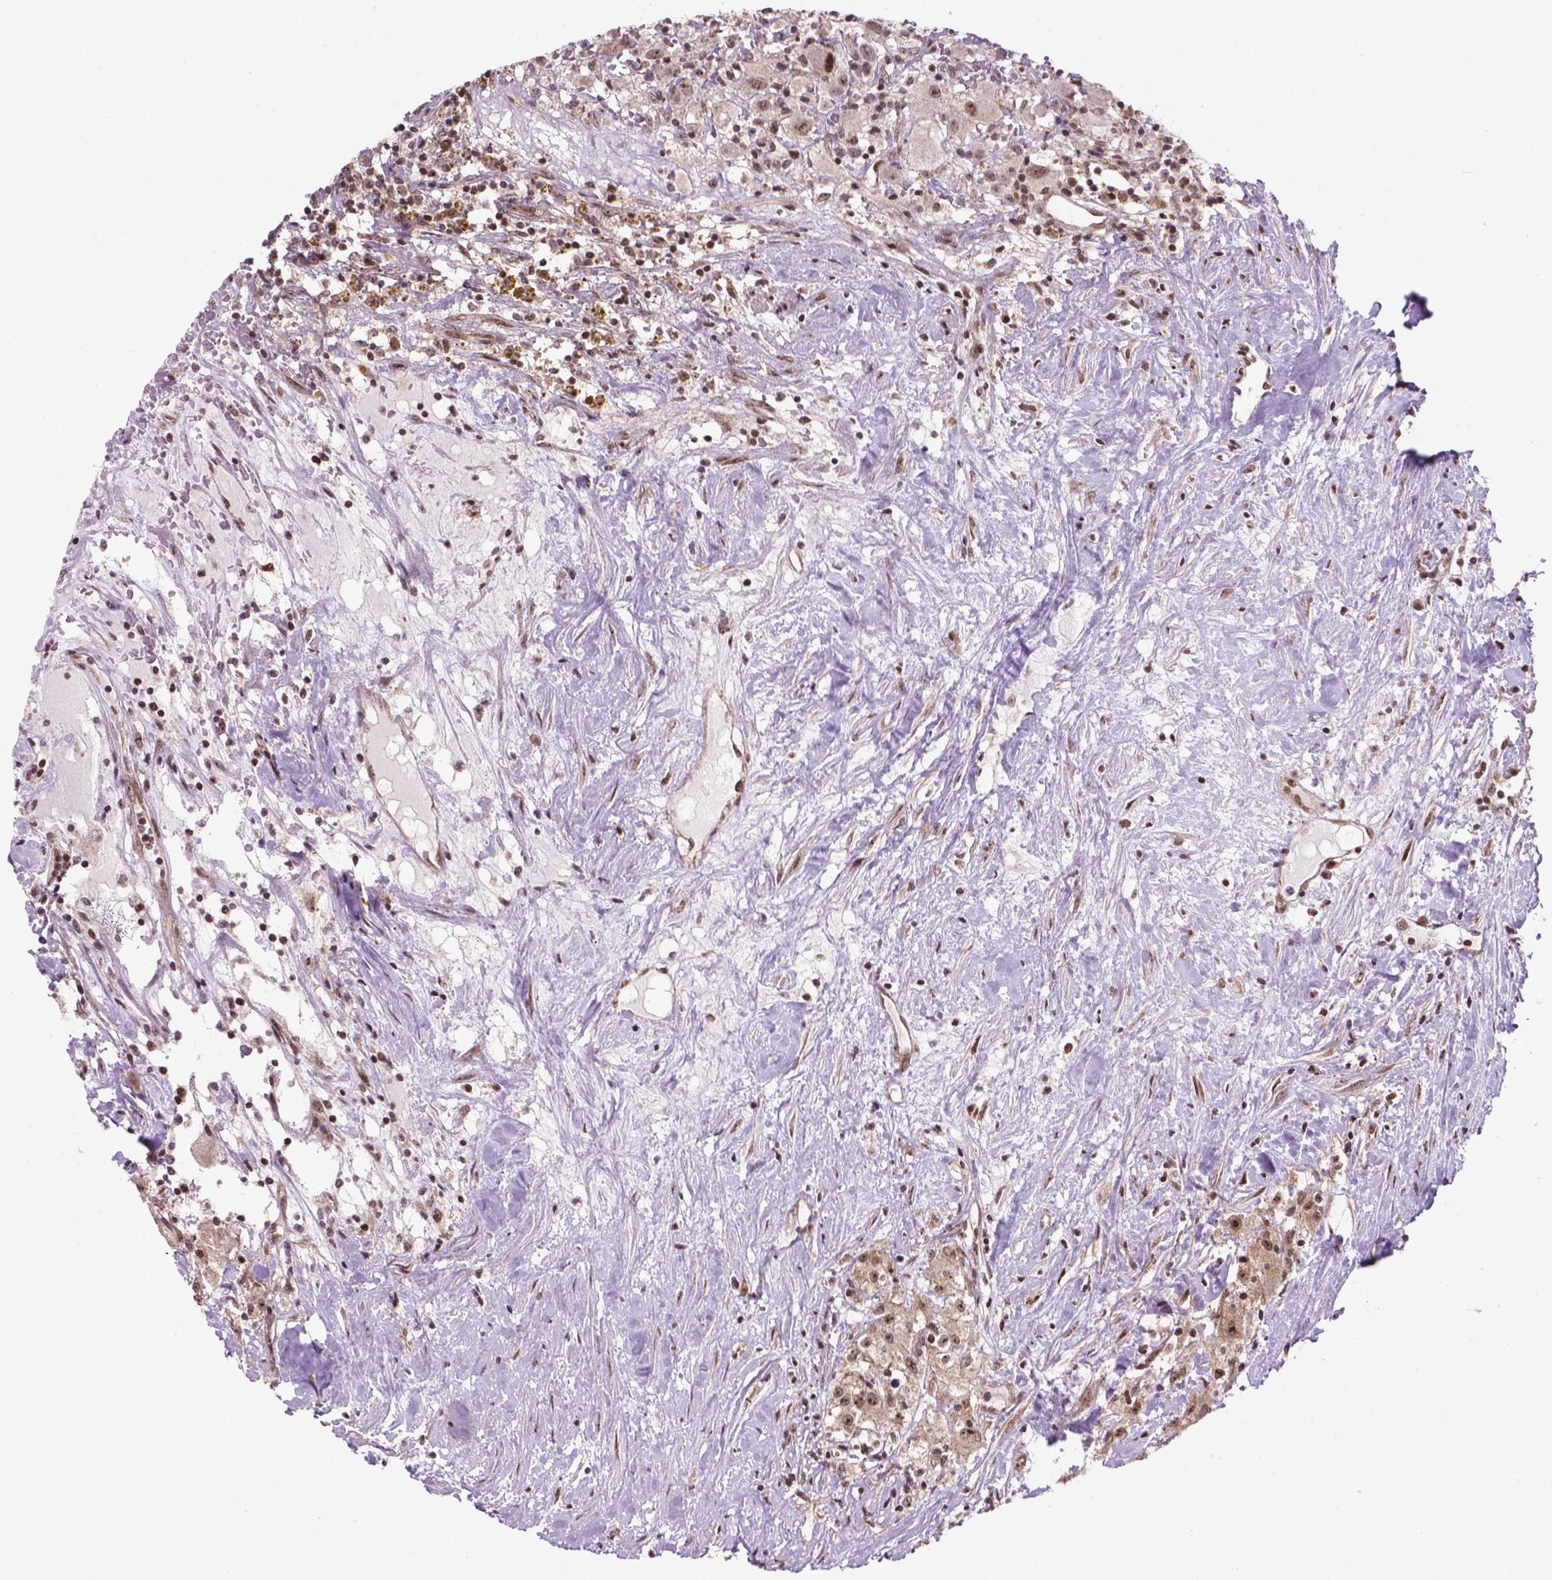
{"staining": {"intensity": "moderate", "quantity": ">75%", "location": "nuclear"}, "tissue": "renal cancer", "cell_type": "Tumor cells", "image_type": "cancer", "snomed": [{"axis": "morphology", "description": "Adenocarcinoma, NOS"}, {"axis": "topography", "description": "Kidney"}], "caption": "DAB (3,3'-diaminobenzidine) immunohistochemical staining of human renal cancer (adenocarcinoma) reveals moderate nuclear protein staining in approximately >75% of tumor cells.", "gene": "CSNK2A1", "patient": {"sex": "female", "age": 67}}